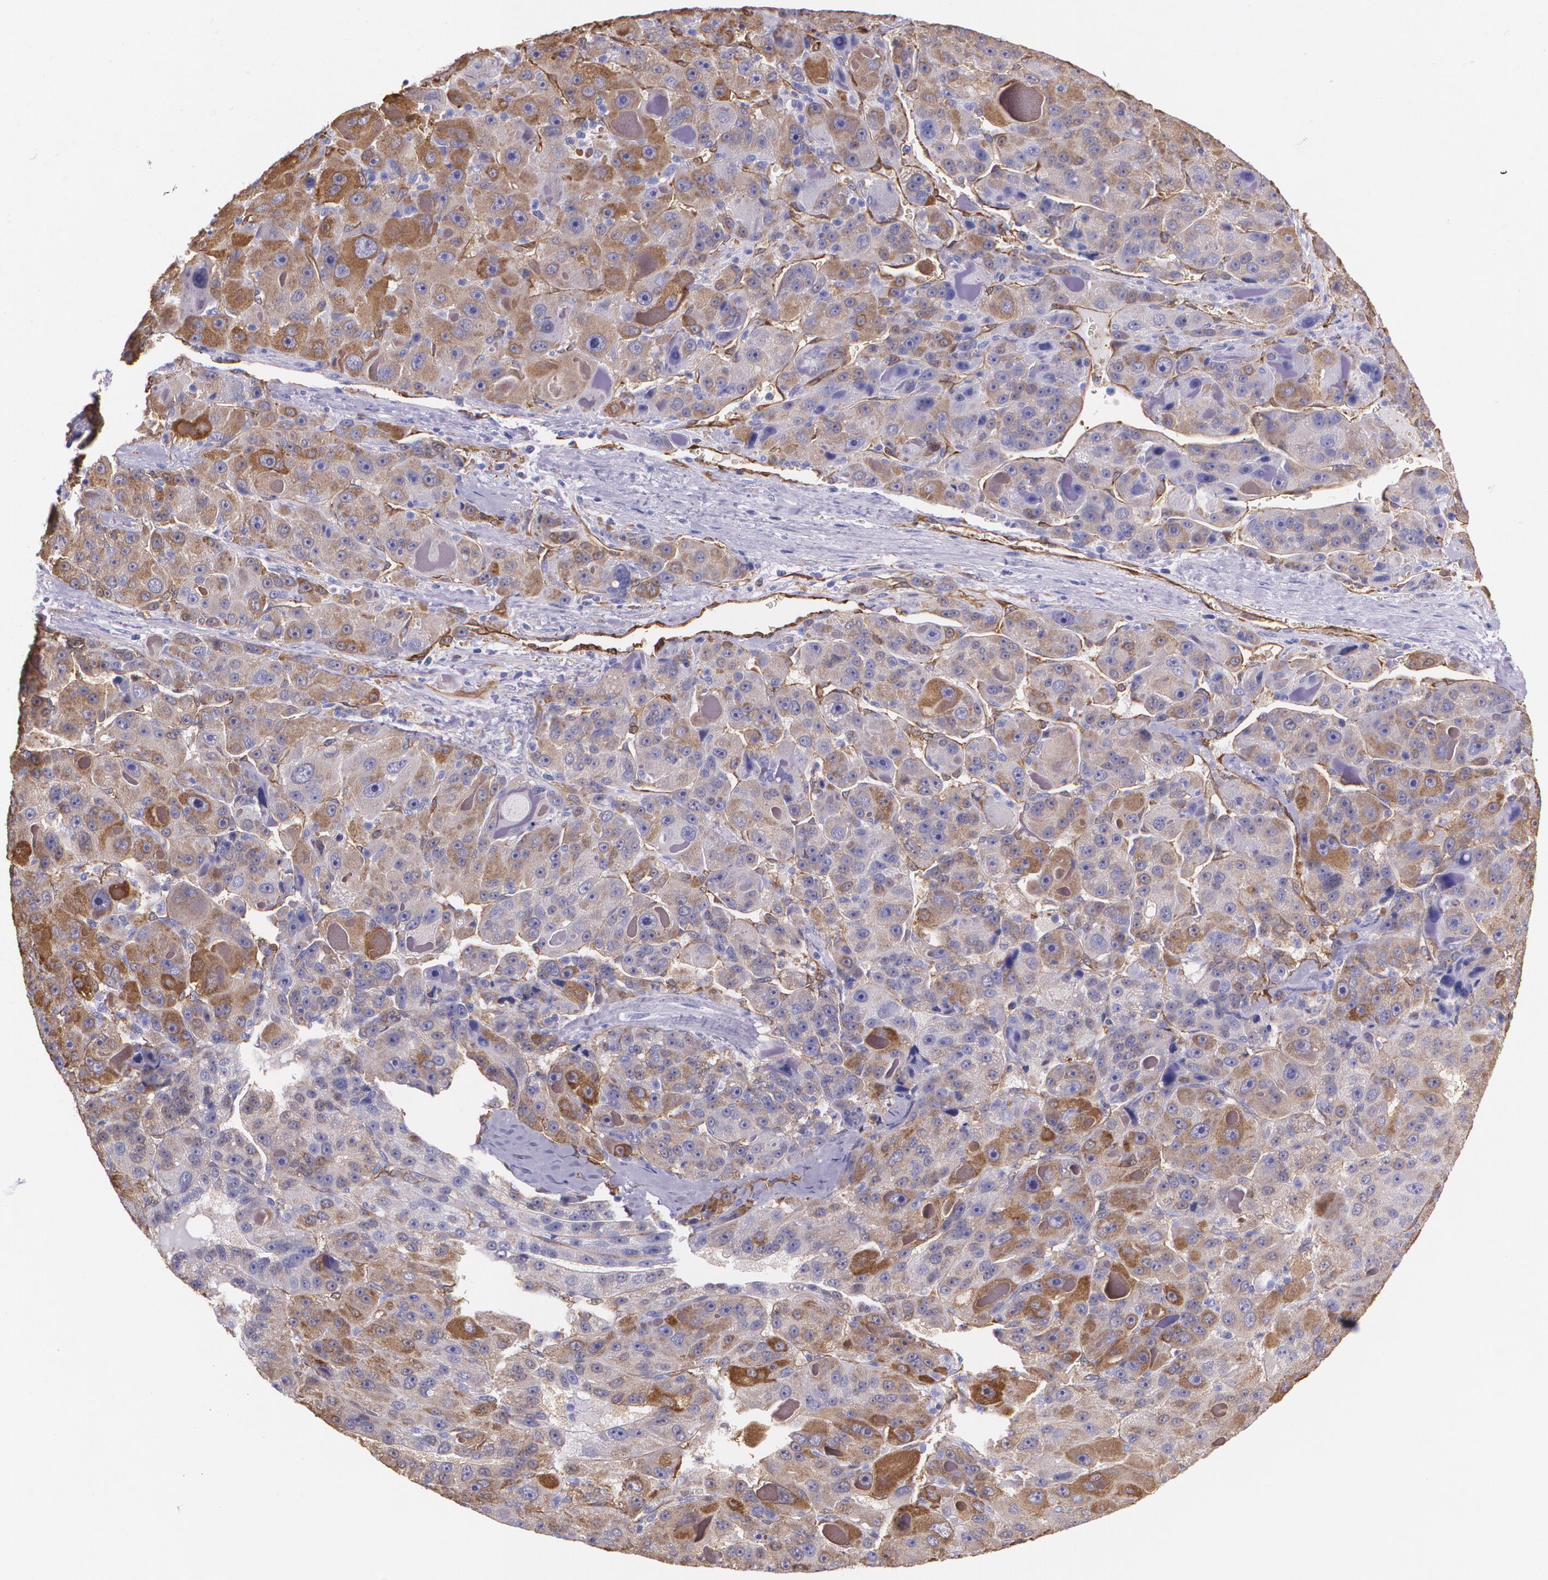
{"staining": {"intensity": "weak", "quantity": "<25%", "location": "cytoplasmic/membranous"}, "tissue": "liver cancer", "cell_type": "Tumor cells", "image_type": "cancer", "snomed": [{"axis": "morphology", "description": "Carcinoma, Hepatocellular, NOS"}, {"axis": "topography", "description": "Liver"}], "caption": "An immunohistochemistry (IHC) histopathology image of liver hepatocellular carcinoma is shown. There is no staining in tumor cells of liver hepatocellular carcinoma.", "gene": "MMP2", "patient": {"sex": "male", "age": 76}}